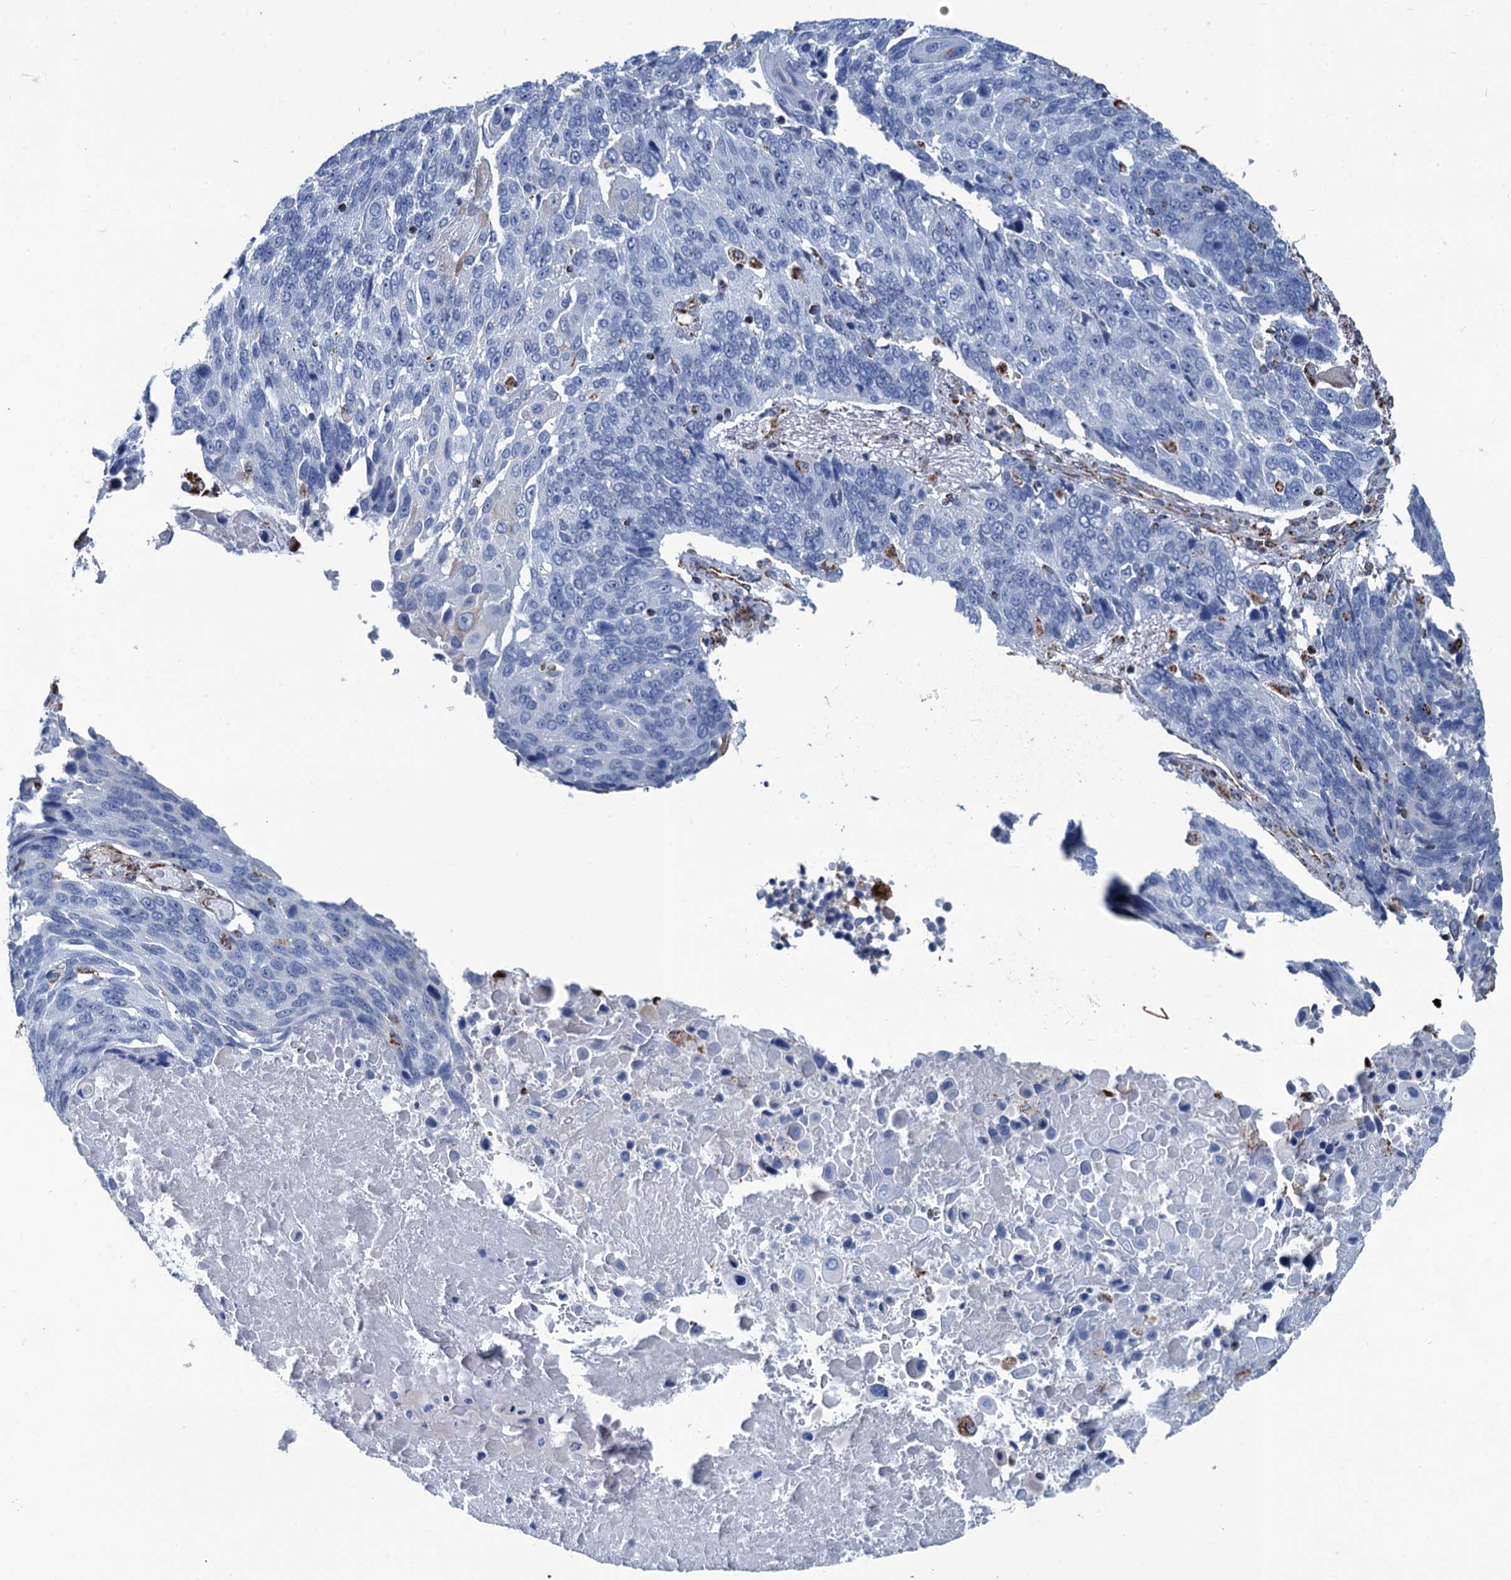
{"staining": {"intensity": "negative", "quantity": "none", "location": "none"}, "tissue": "lung cancer", "cell_type": "Tumor cells", "image_type": "cancer", "snomed": [{"axis": "morphology", "description": "Squamous cell carcinoma, NOS"}, {"axis": "topography", "description": "Lung"}], "caption": "Immunohistochemistry image of lung cancer stained for a protein (brown), which exhibits no staining in tumor cells.", "gene": "IVD", "patient": {"sex": "male", "age": 66}}